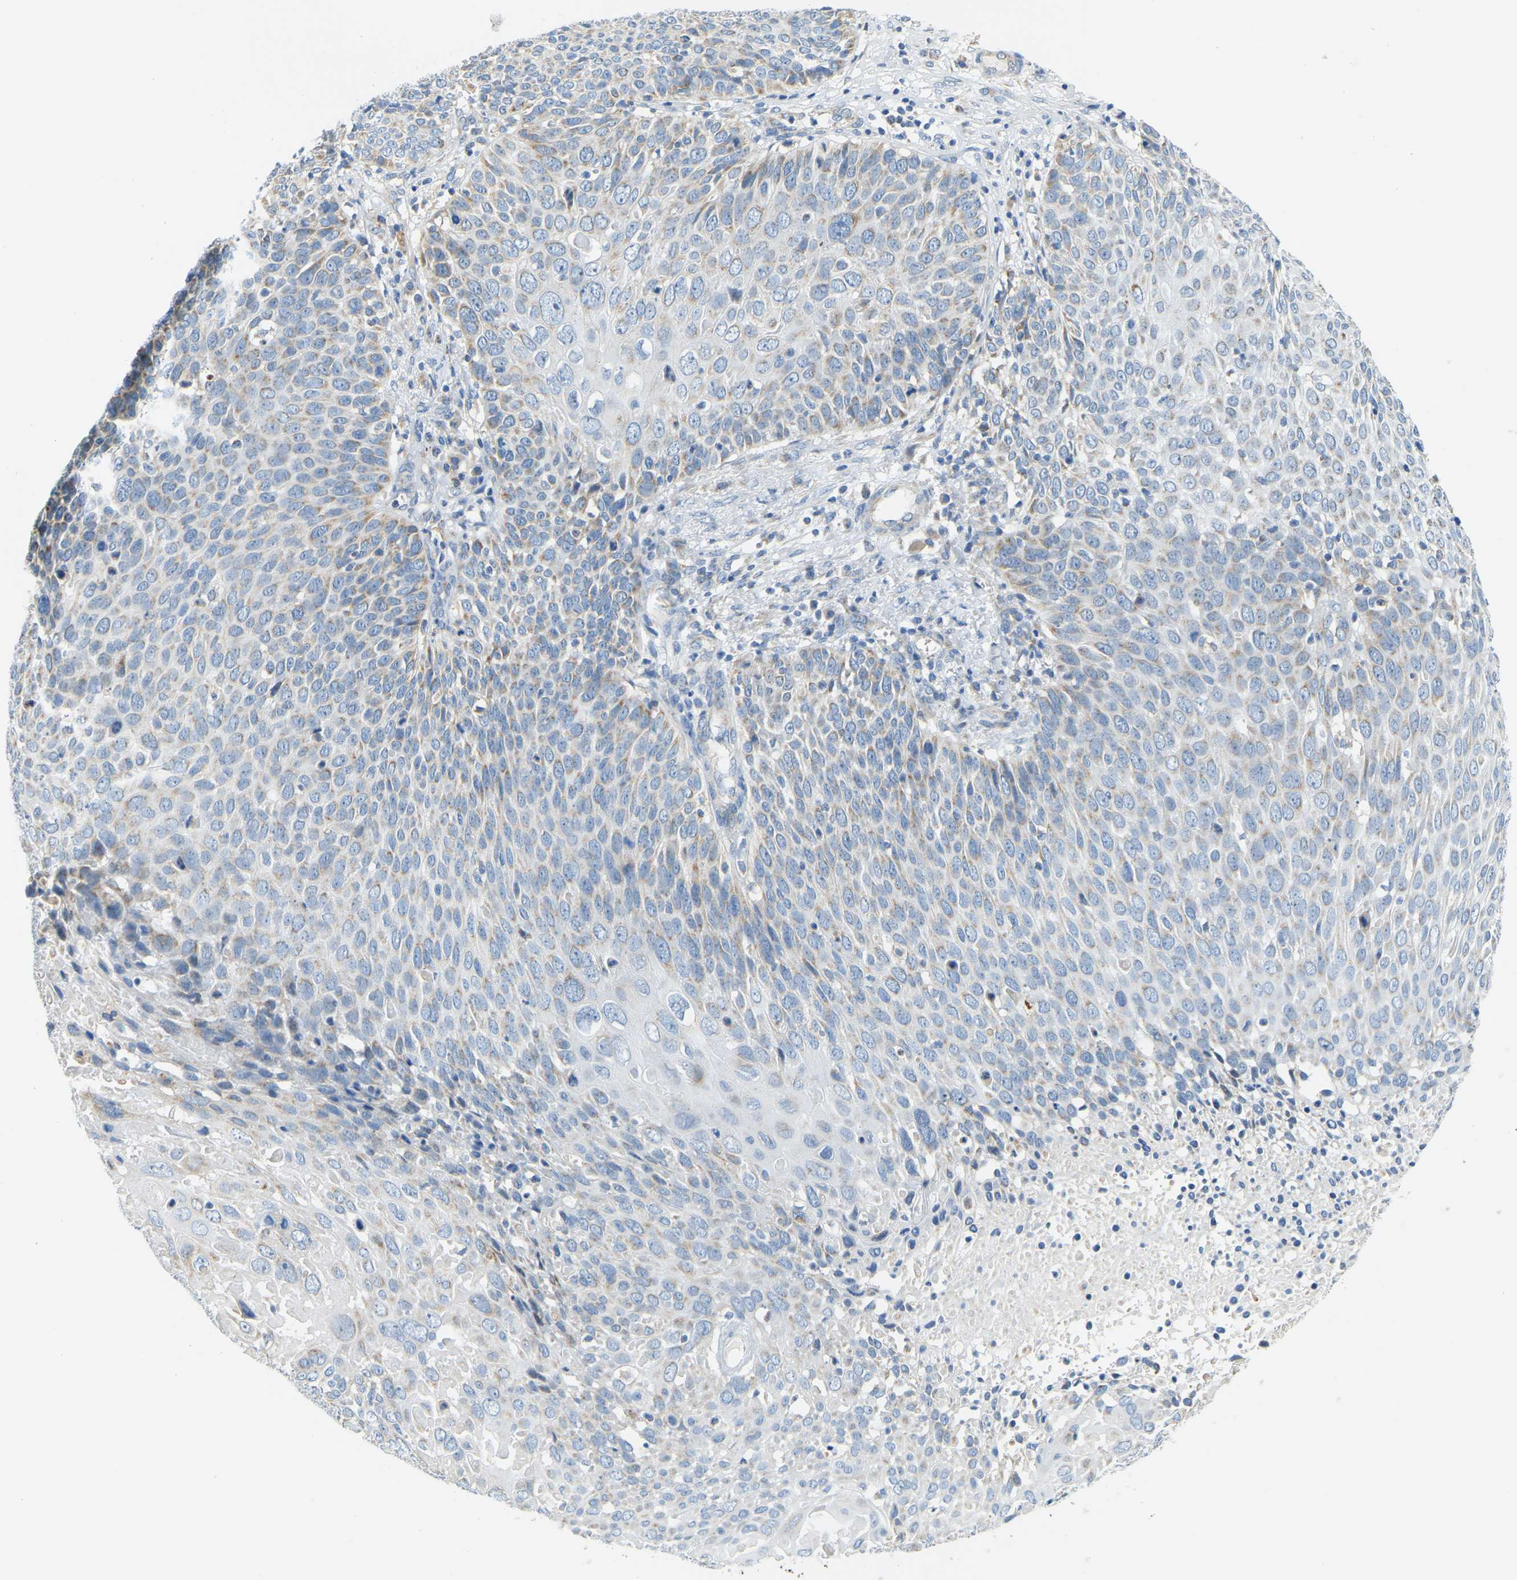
{"staining": {"intensity": "weak", "quantity": "<25%", "location": "cytoplasmic/membranous"}, "tissue": "cervical cancer", "cell_type": "Tumor cells", "image_type": "cancer", "snomed": [{"axis": "morphology", "description": "Squamous cell carcinoma, NOS"}, {"axis": "topography", "description": "Cervix"}], "caption": "This micrograph is of squamous cell carcinoma (cervical) stained with immunohistochemistry (IHC) to label a protein in brown with the nuclei are counter-stained blue. There is no expression in tumor cells. (DAB (3,3'-diaminobenzidine) immunohistochemistry, high magnification).", "gene": "GDA", "patient": {"sex": "female", "age": 74}}